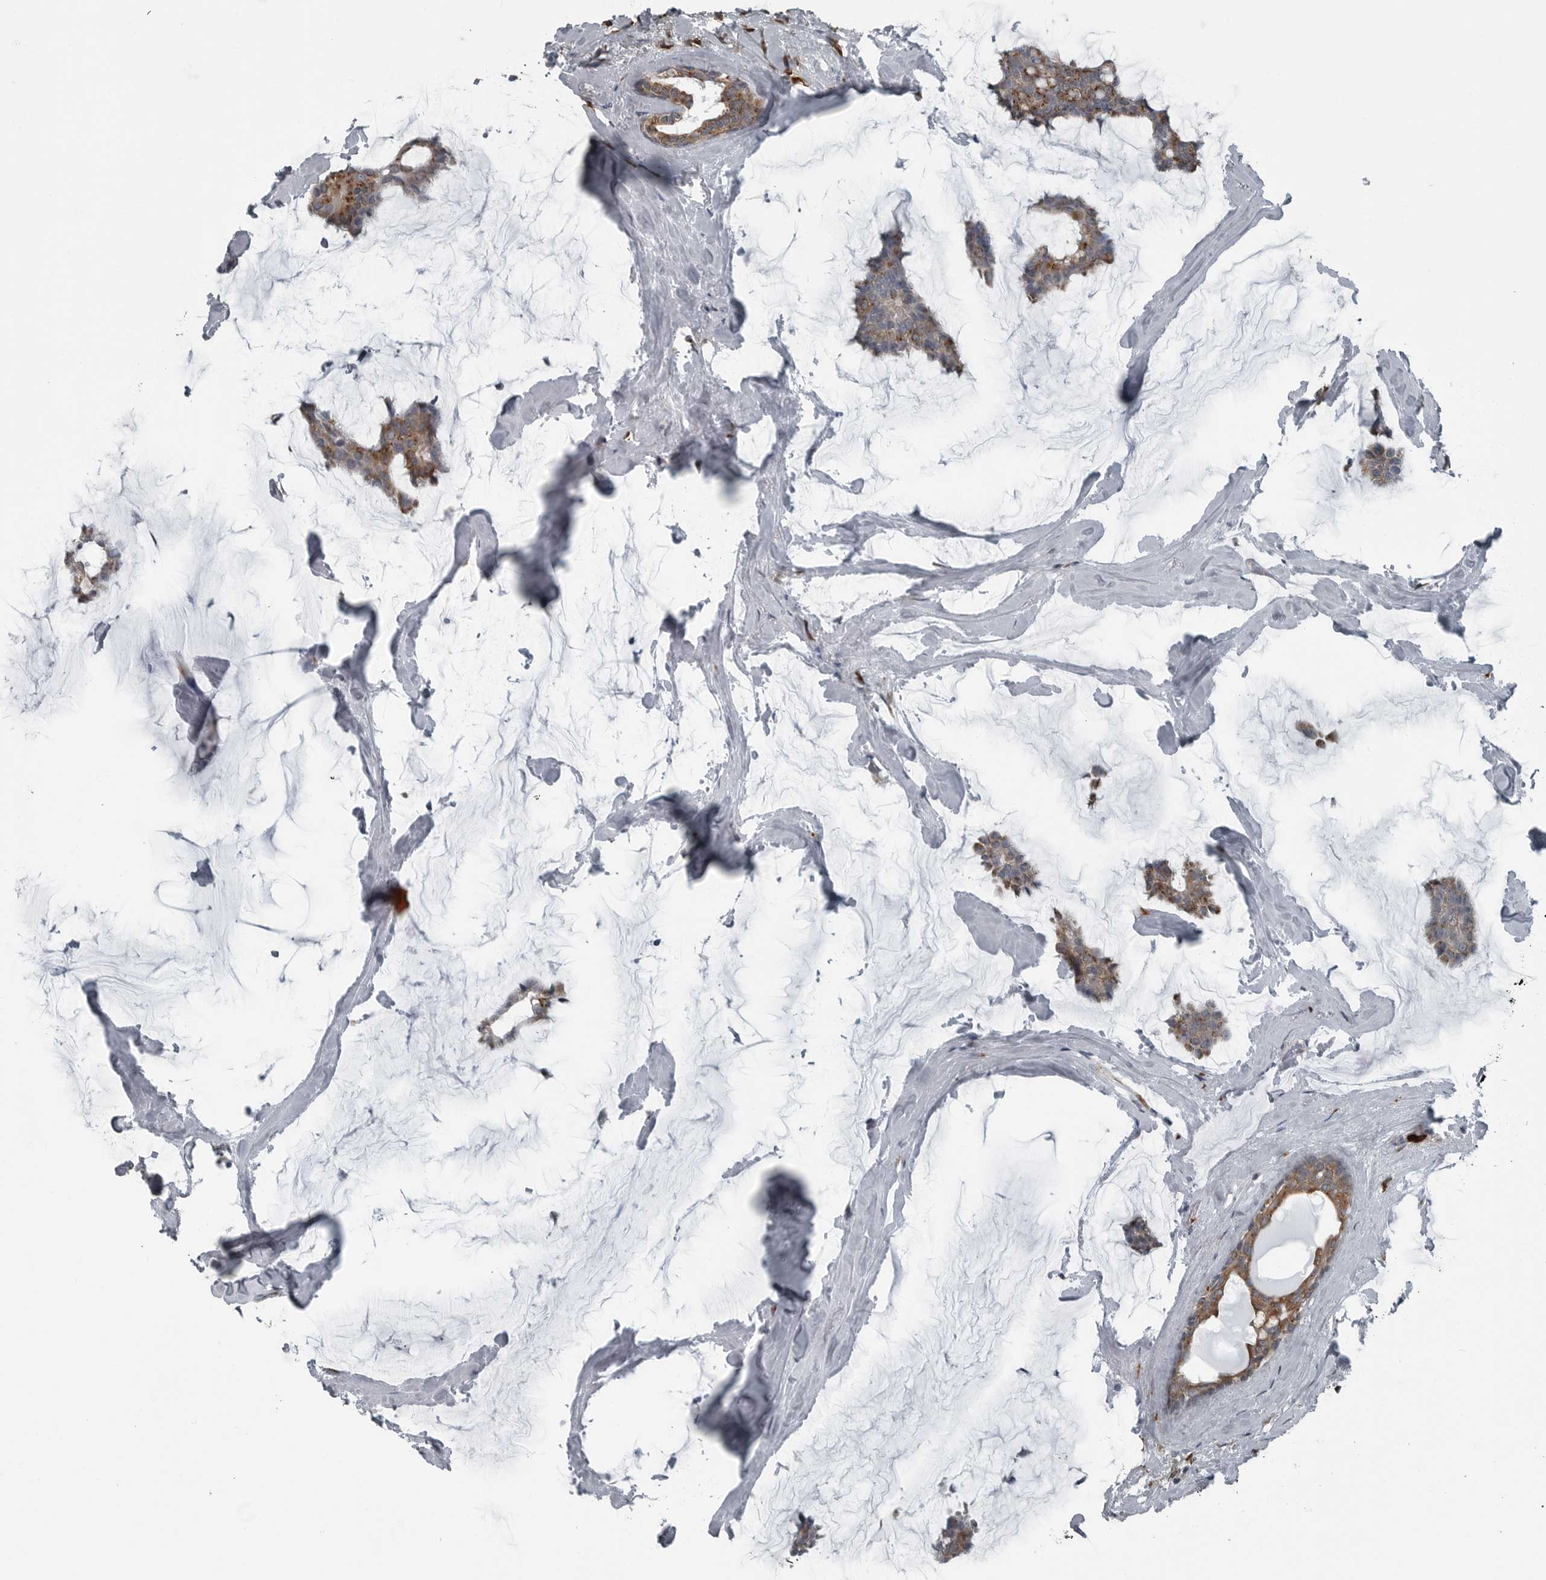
{"staining": {"intensity": "moderate", "quantity": ">75%", "location": "cytoplasmic/membranous"}, "tissue": "breast cancer", "cell_type": "Tumor cells", "image_type": "cancer", "snomed": [{"axis": "morphology", "description": "Duct carcinoma"}, {"axis": "topography", "description": "Breast"}], "caption": "DAB immunohistochemical staining of breast cancer reveals moderate cytoplasmic/membranous protein positivity in about >75% of tumor cells.", "gene": "CEP85", "patient": {"sex": "female", "age": 93}}